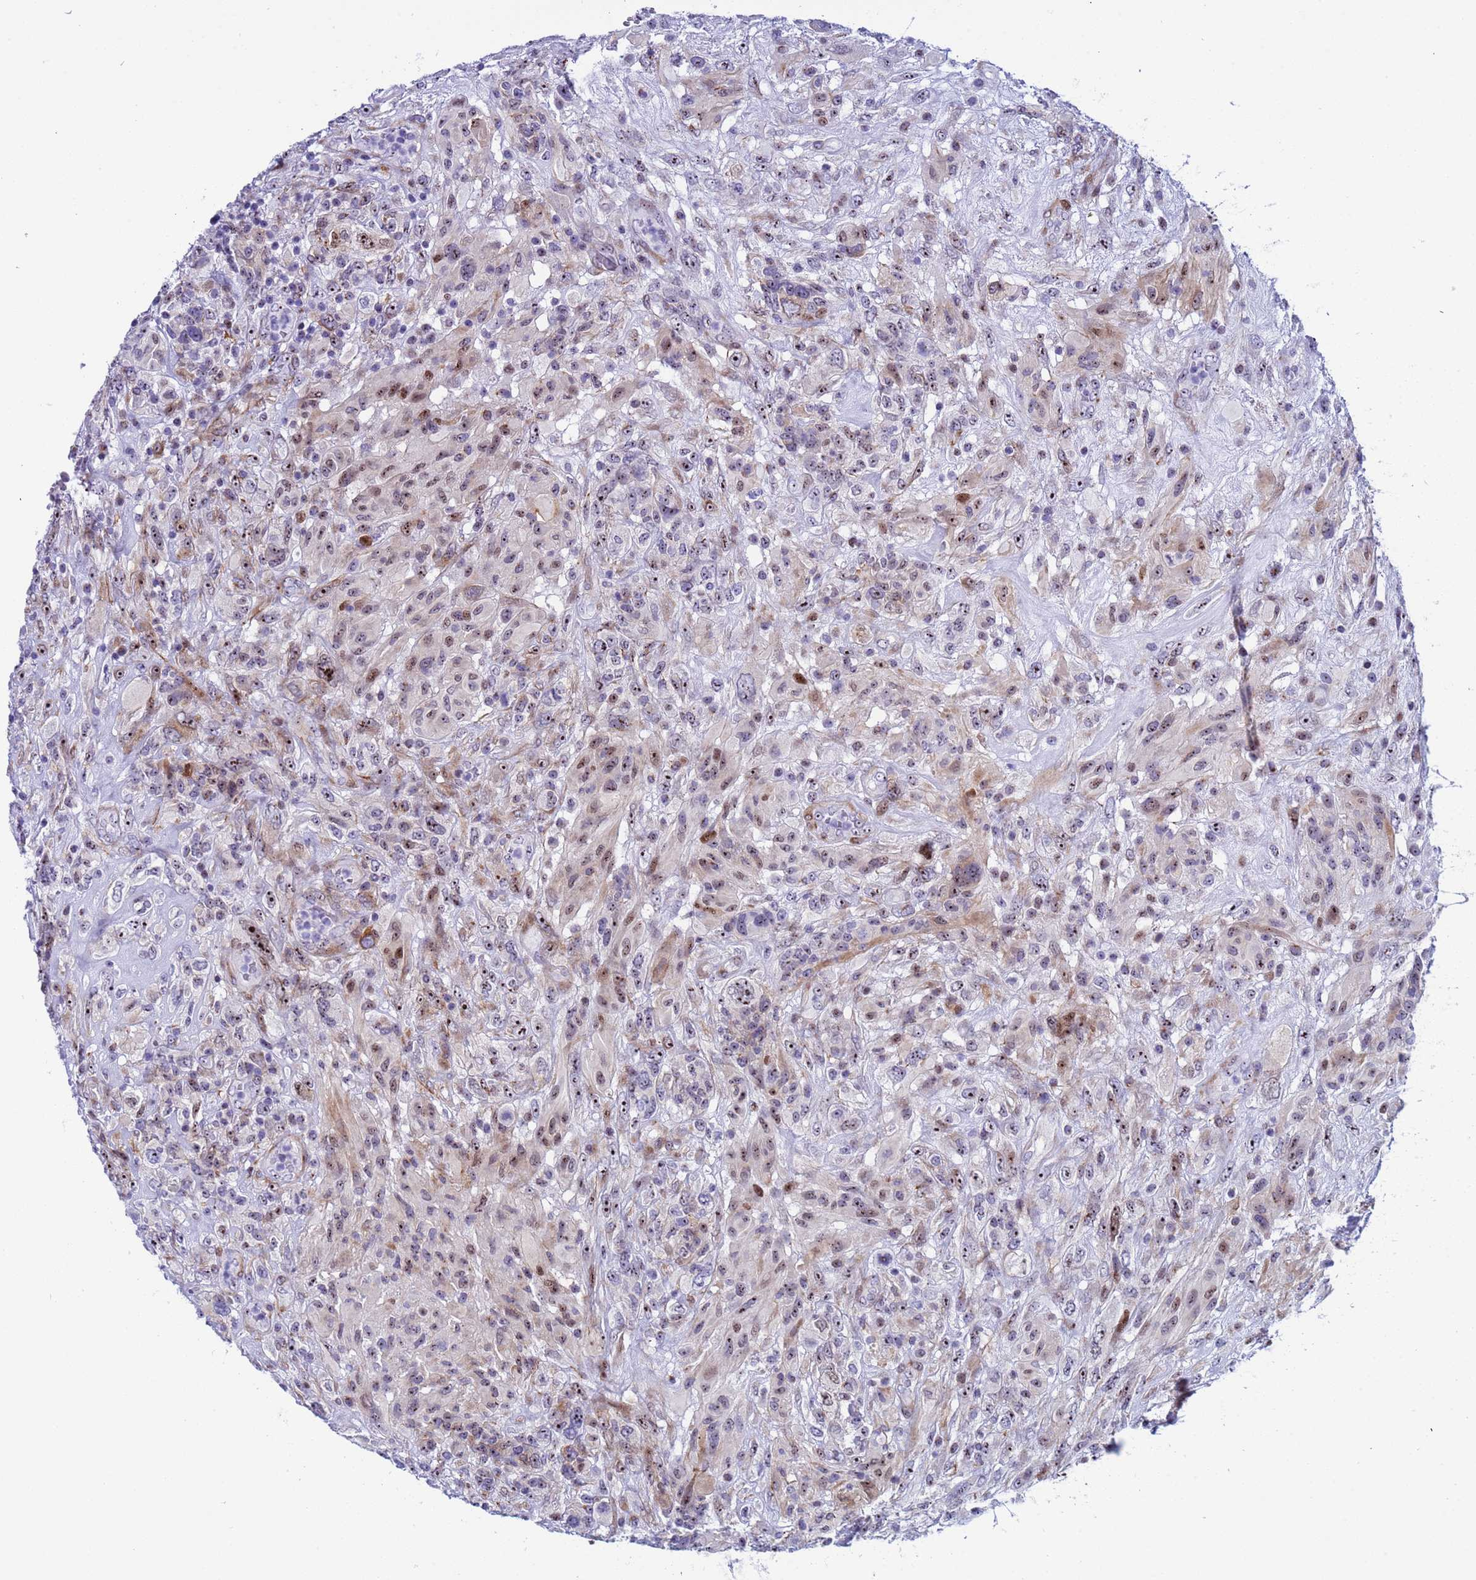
{"staining": {"intensity": "moderate", "quantity": "<25%", "location": "cytoplasmic/membranous,nuclear"}, "tissue": "glioma", "cell_type": "Tumor cells", "image_type": "cancer", "snomed": [{"axis": "morphology", "description": "Glioma, malignant, High grade"}, {"axis": "topography", "description": "Brain"}], "caption": "A high-resolution image shows IHC staining of high-grade glioma (malignant), which demonstrates moderate cytoplasmic/membranous and nuclear staining in about <25% of tumor cells.", "gene": "POP5", "patient": {"sex": "male", "age": 61}}